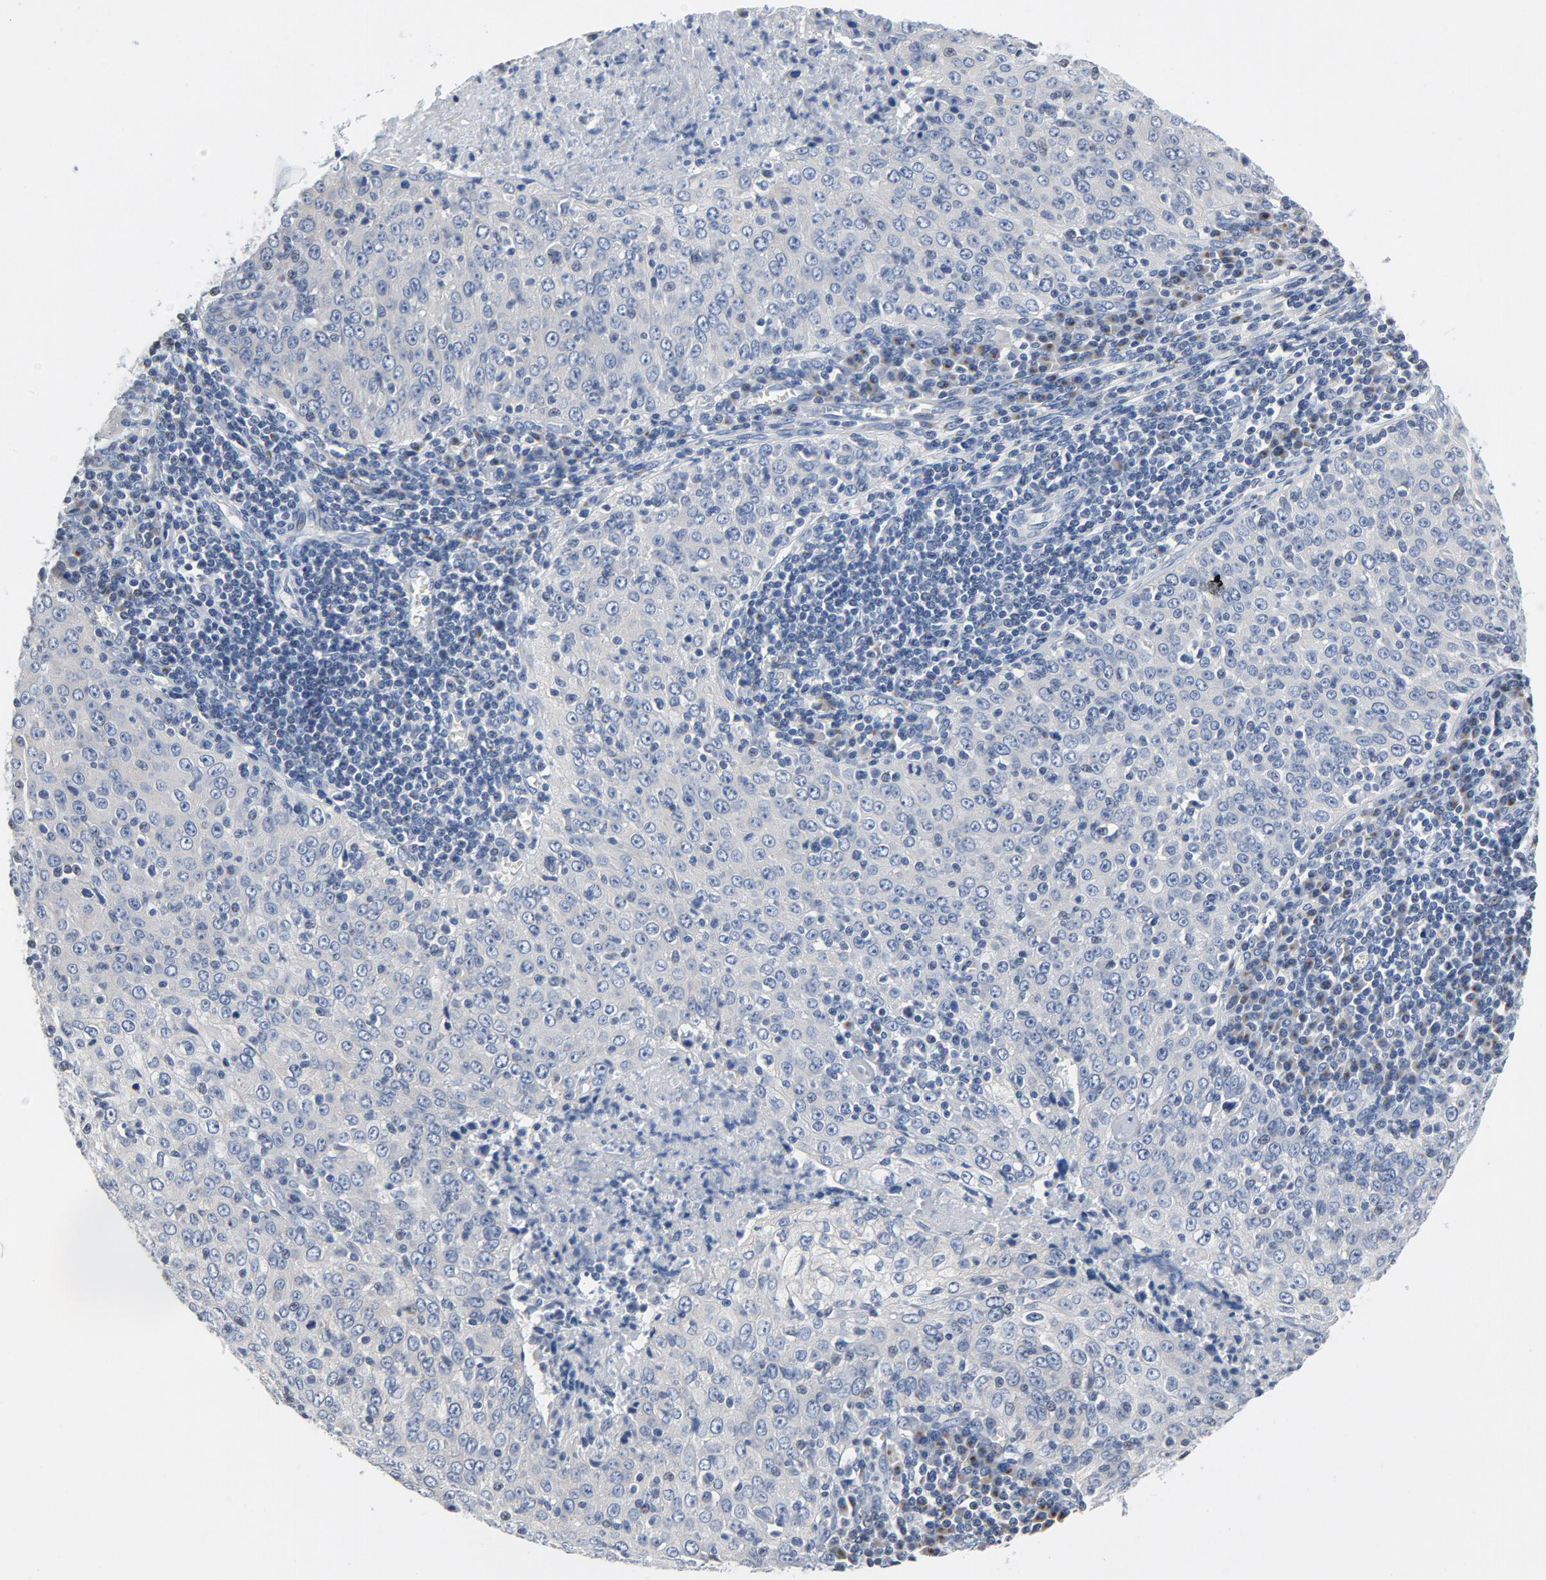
{"staining": {"intensity": "weak", "quantity": "<25%", "location": "cytoplasmic/membranous"}, "tissue": "cervical cancer", "cell_type": "Tumor cells", "image_type": "cancer", "snomed": [{"axis": "morphology", "description": "Squamous cell carcinoma, NOS"}, {"axis": "topography", "description": "Cervix"}], "caption": "Cervical cancer stained for a protein using IHC demonstrates no expression tumor cells.", "gene": "YIPF6", "patient": {"sex": "female", "age": 27}}